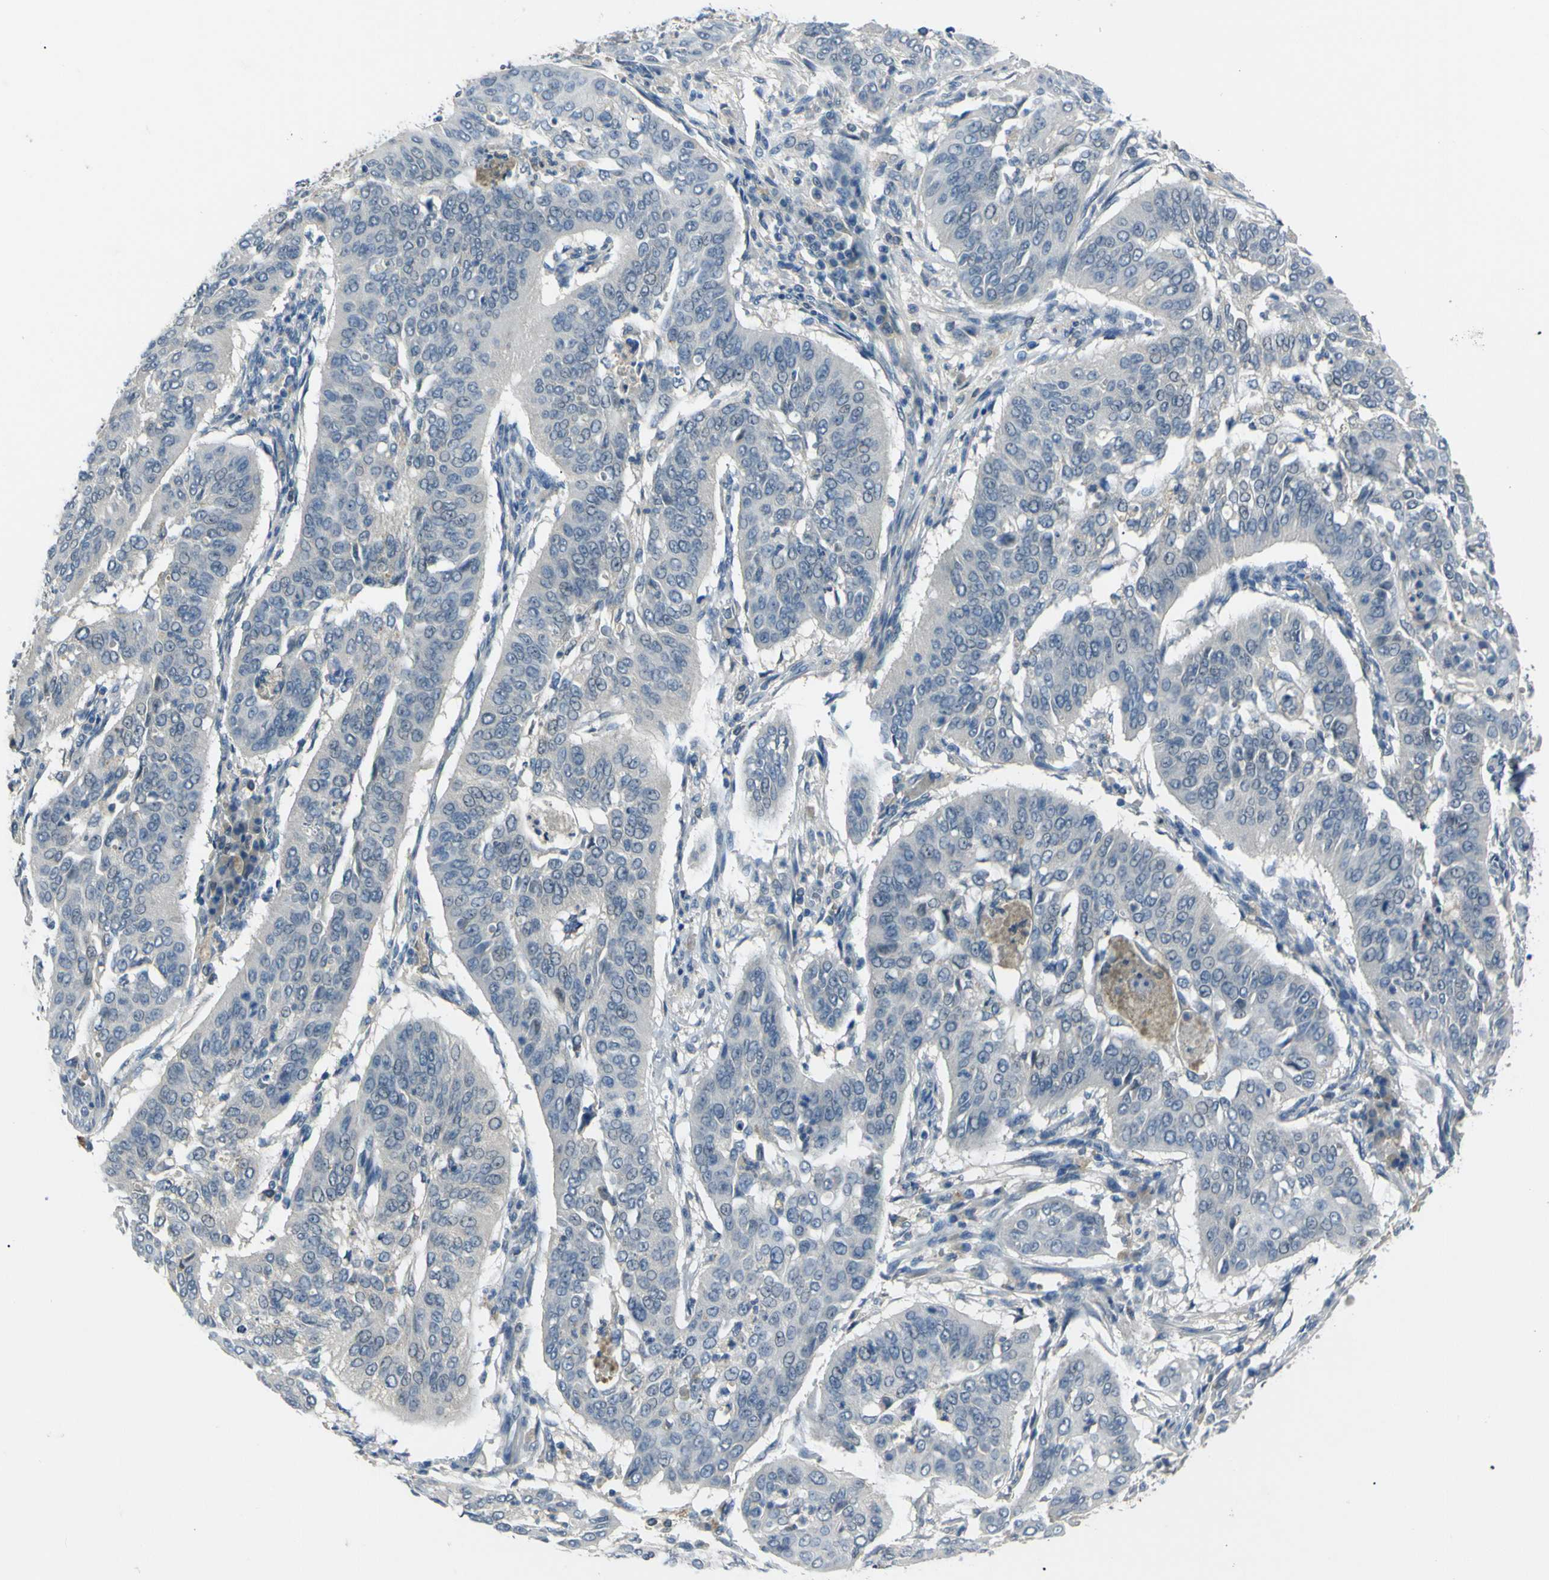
{"staining": {"intensity": "negative", "quantity": "none", "location": "none"}, "tissue": "cervical cancer", "cell_type": "Tumor cells", "image_type": "cancer", "snomed": [{"axis": "morphology", "description": "Normal tissue, NOS"}, {"axis": "morphology", "description": "Squamous cell carcinoma, NOS"}, {"axis": "topography", "description": "Cervix"}], "caption": "Immunohistochemistry histopathology image of neoplastic tissue: cervical cancer stained with DAB (3,3'-diaminobenzidine) reveals no significant protein expression in tumor cells. (DAB (3,3'-diaminobenzidine) immunohistochemistry with hematoxylin counter stain).", "gene": "C6orf89", "patient": {"sex": "female", "age": 39}}